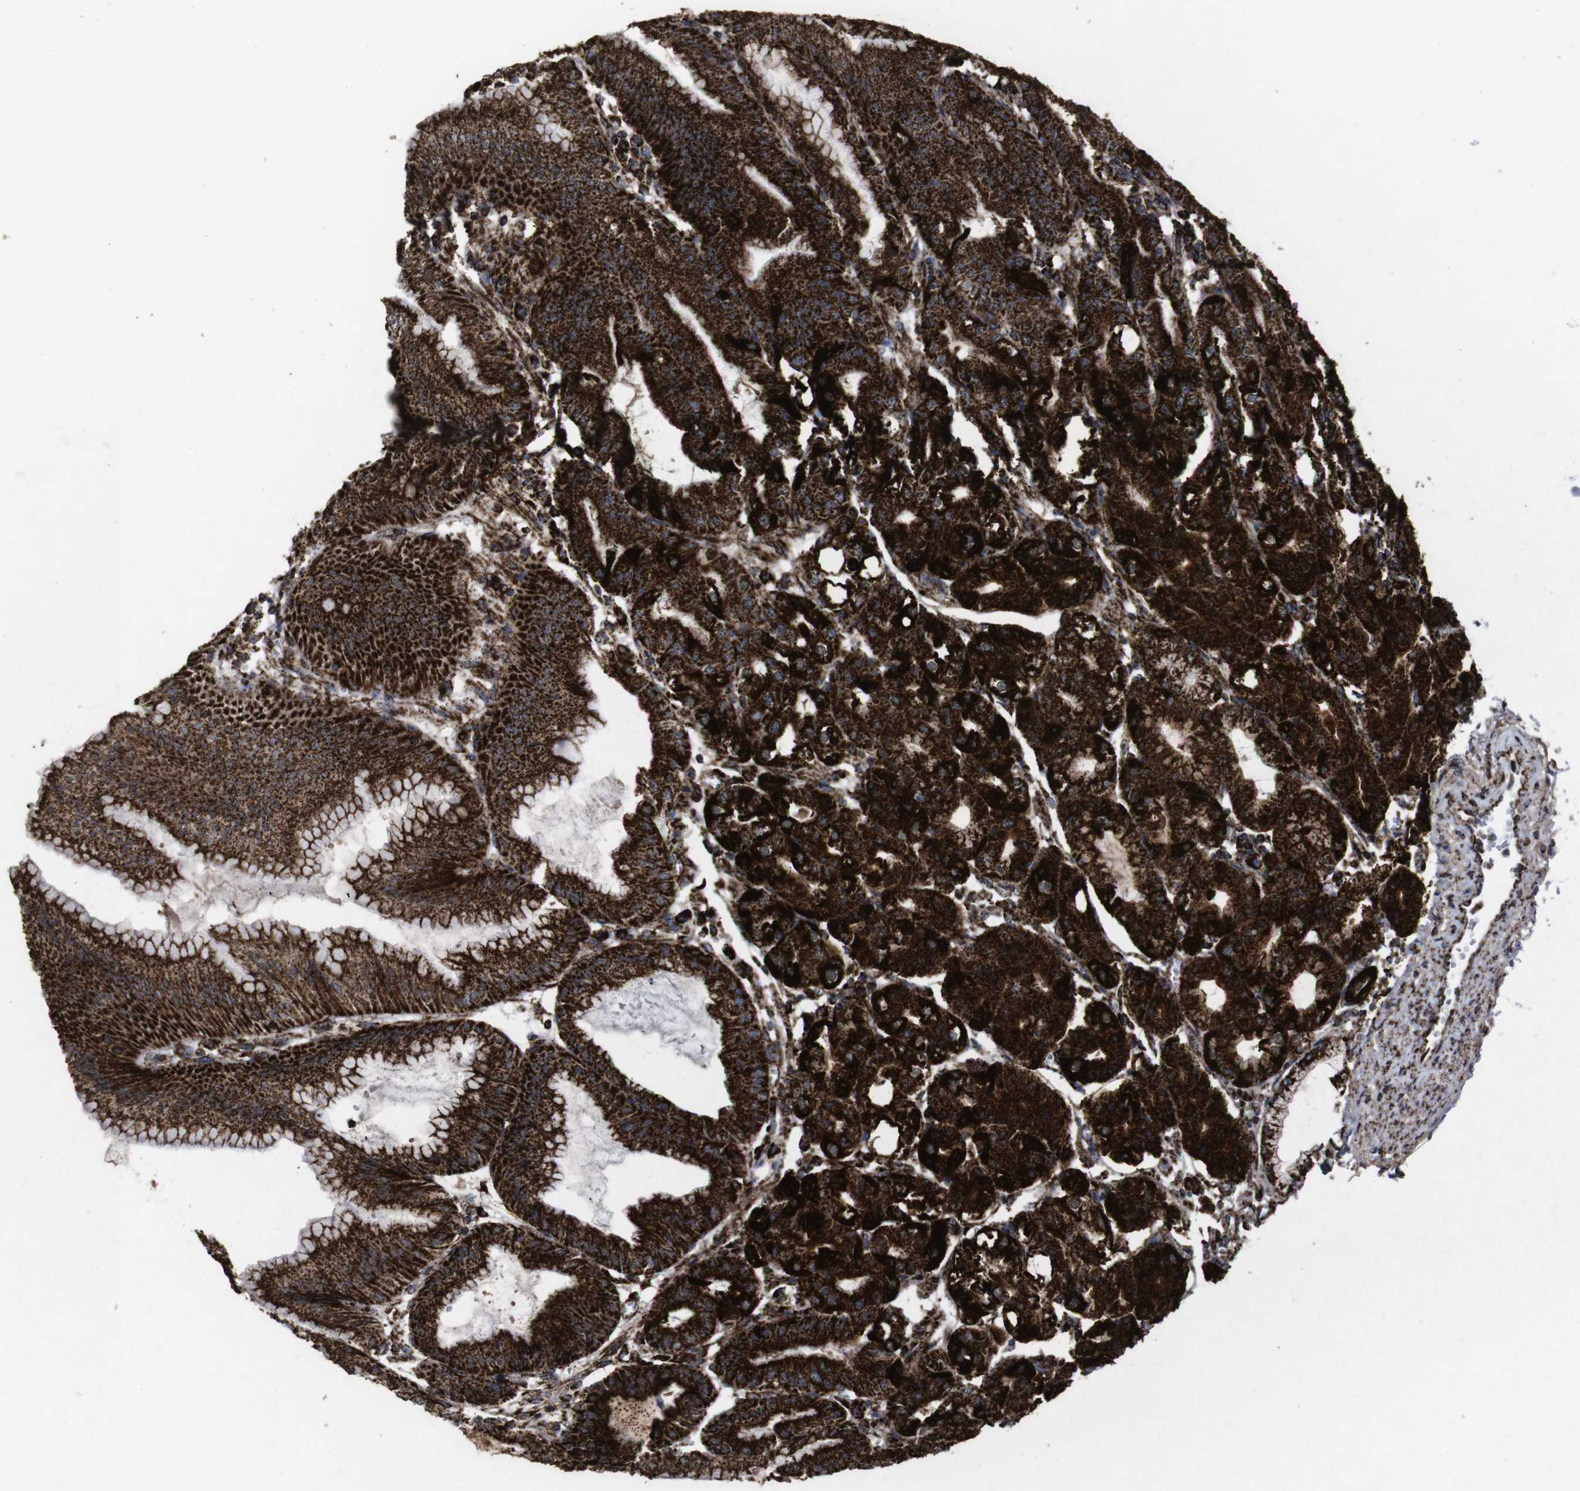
{"staining": {"intensity": "strong", "quantity": ">75%", "location": "cytoplasmic/membranous"}, "tissue": "stomach", "cell_type": "Glandular cells", "image_type": "normal", "snomed": [{"axis": "morphology", "description": "Normal tissue, NOS"}, {"axis": "topography", "description": "Stomach, lower"}], "caption": "Immunohistochemical staining of benign human stomach demonstrates high levels of strong cytoplasmic/membranous staining in approximately >75% of glandular cells. Nuclei are stained in blue.", "gene": "ATP5F1A", "patient": {"sex": "male", "age": 71}}